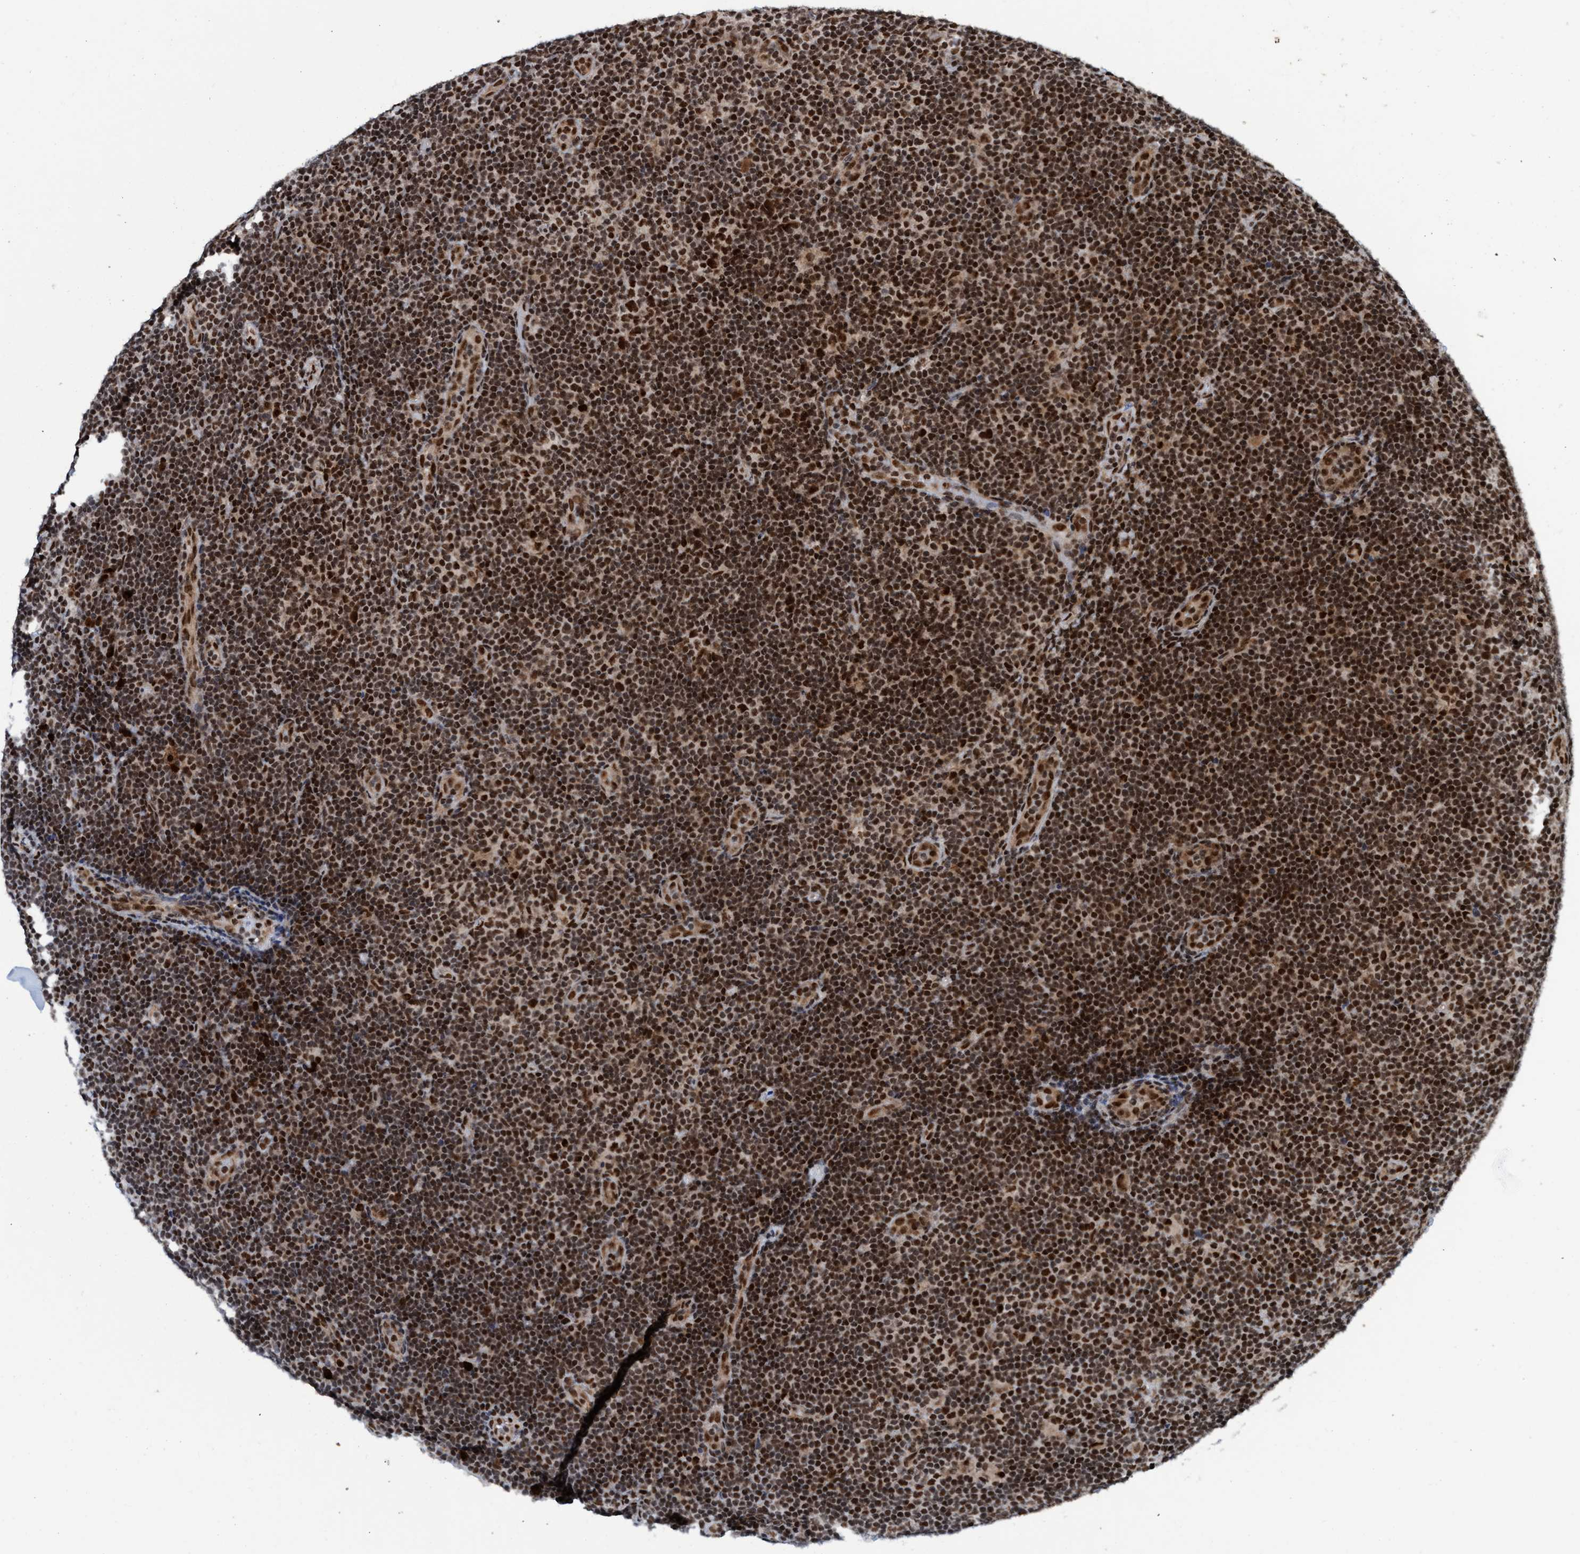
{"staining": {"intensity": "strong", "quantity": ">75%", "location": "nuclear"}, "tissue": "lymphoma", "cell_type": "Tumor cells", "image_type": "cancer", "snomed": [{"axis": "morphology", "description": "Hodgkin's disease, NOS"}, {"axis": "topography", "description": "Lymph node"}], "caption": "Immunohistochemical staining of lymphoma reveals high levels of strong nuclear protein expression in about >75% of tumor cells.", "gene": "TOPBP1", "patient": {"sex": "female", "age": 57}}